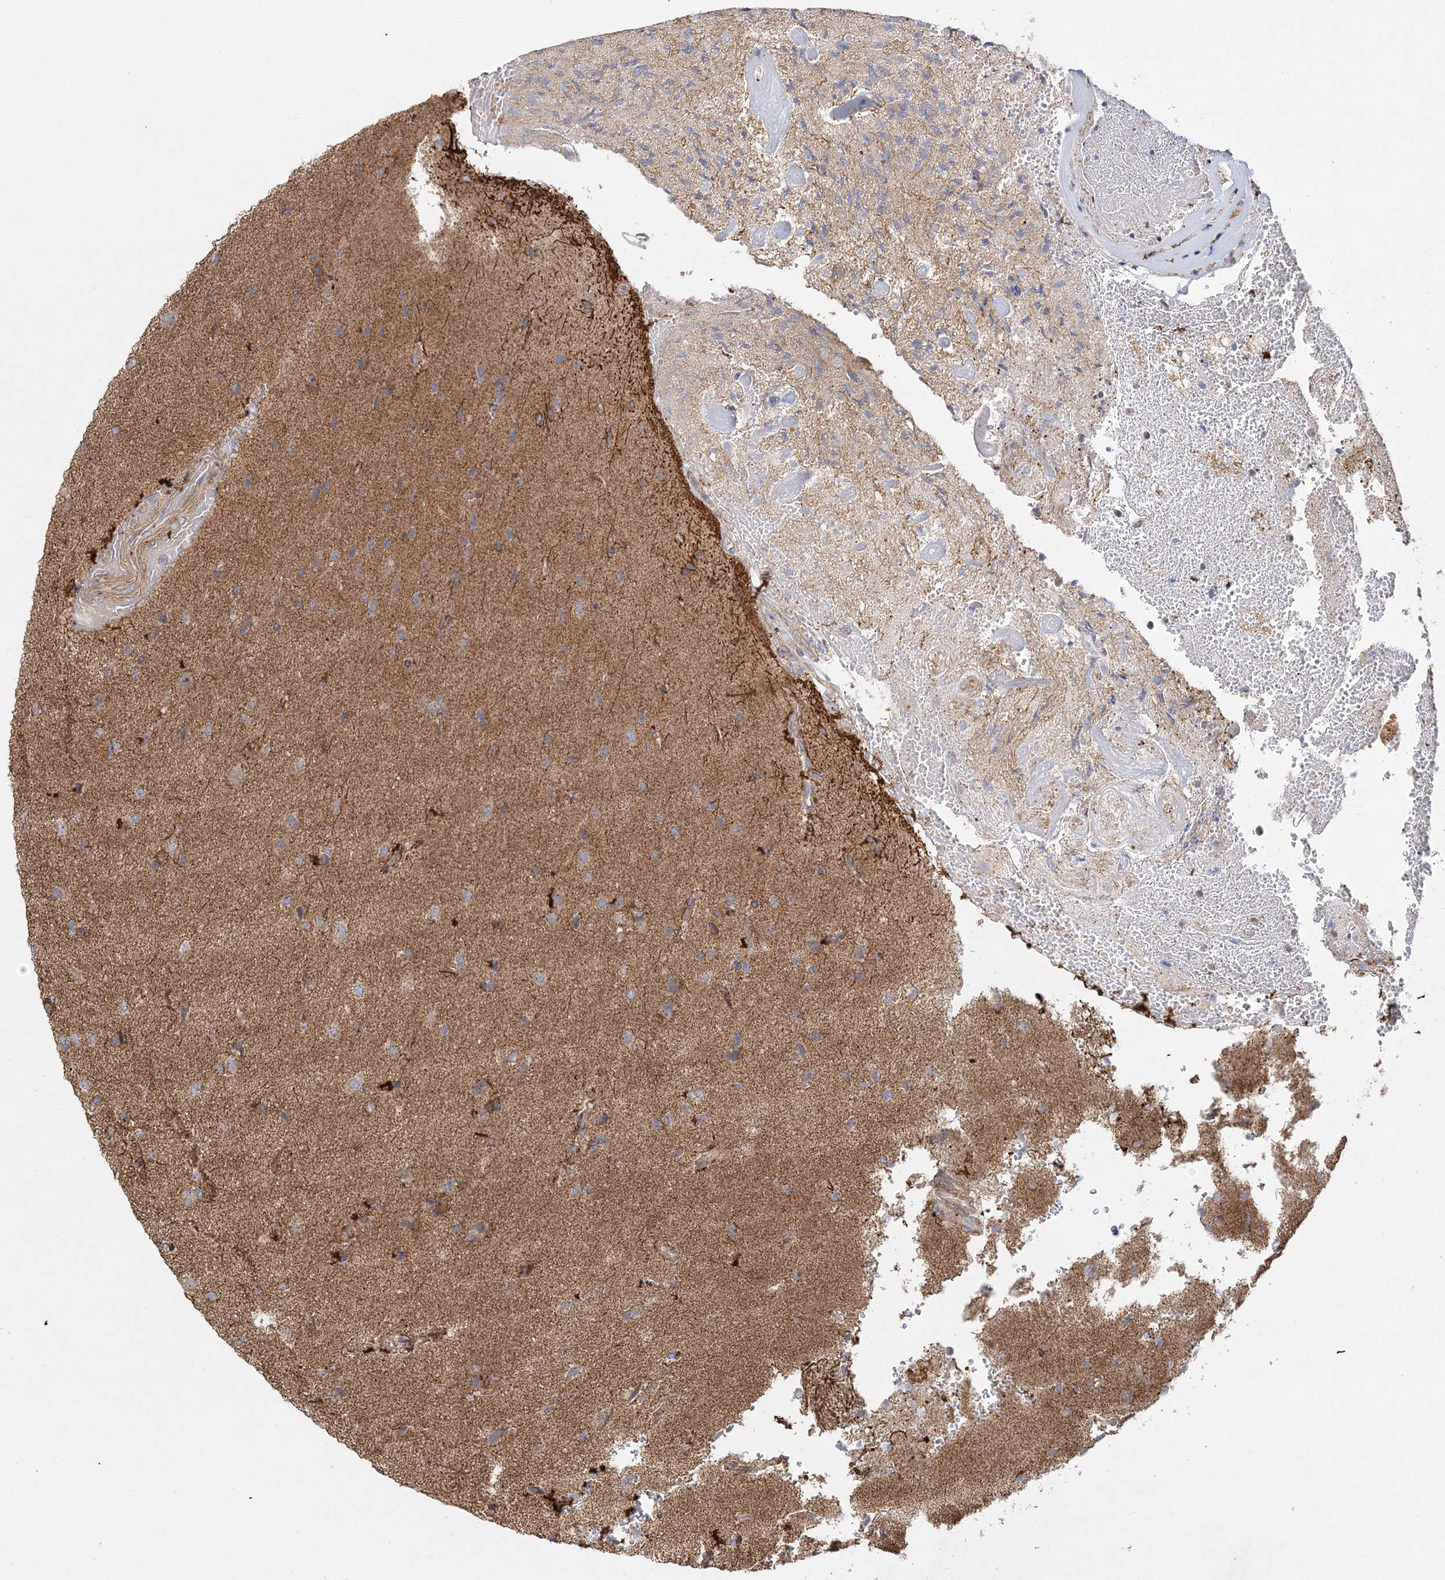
{"staining": {"intensity": "weak", "quantity": "<25%", "location": "cytoplasmic/membranous"}, "tissue": "glioma", "cell_type": "Tumor cells", "image_type": "cancer", "snomed": [{"axis": "morphology", "description": "Glioma, malignant, High grade"}, {"axis": "topography", "description": "Brain"}], "caption": "Tumor cells are negative for protein expression in human malignant glioma (high-grade).", "gene": "ZFYVE16", "patient": {"sex": "male", "age": 72}}